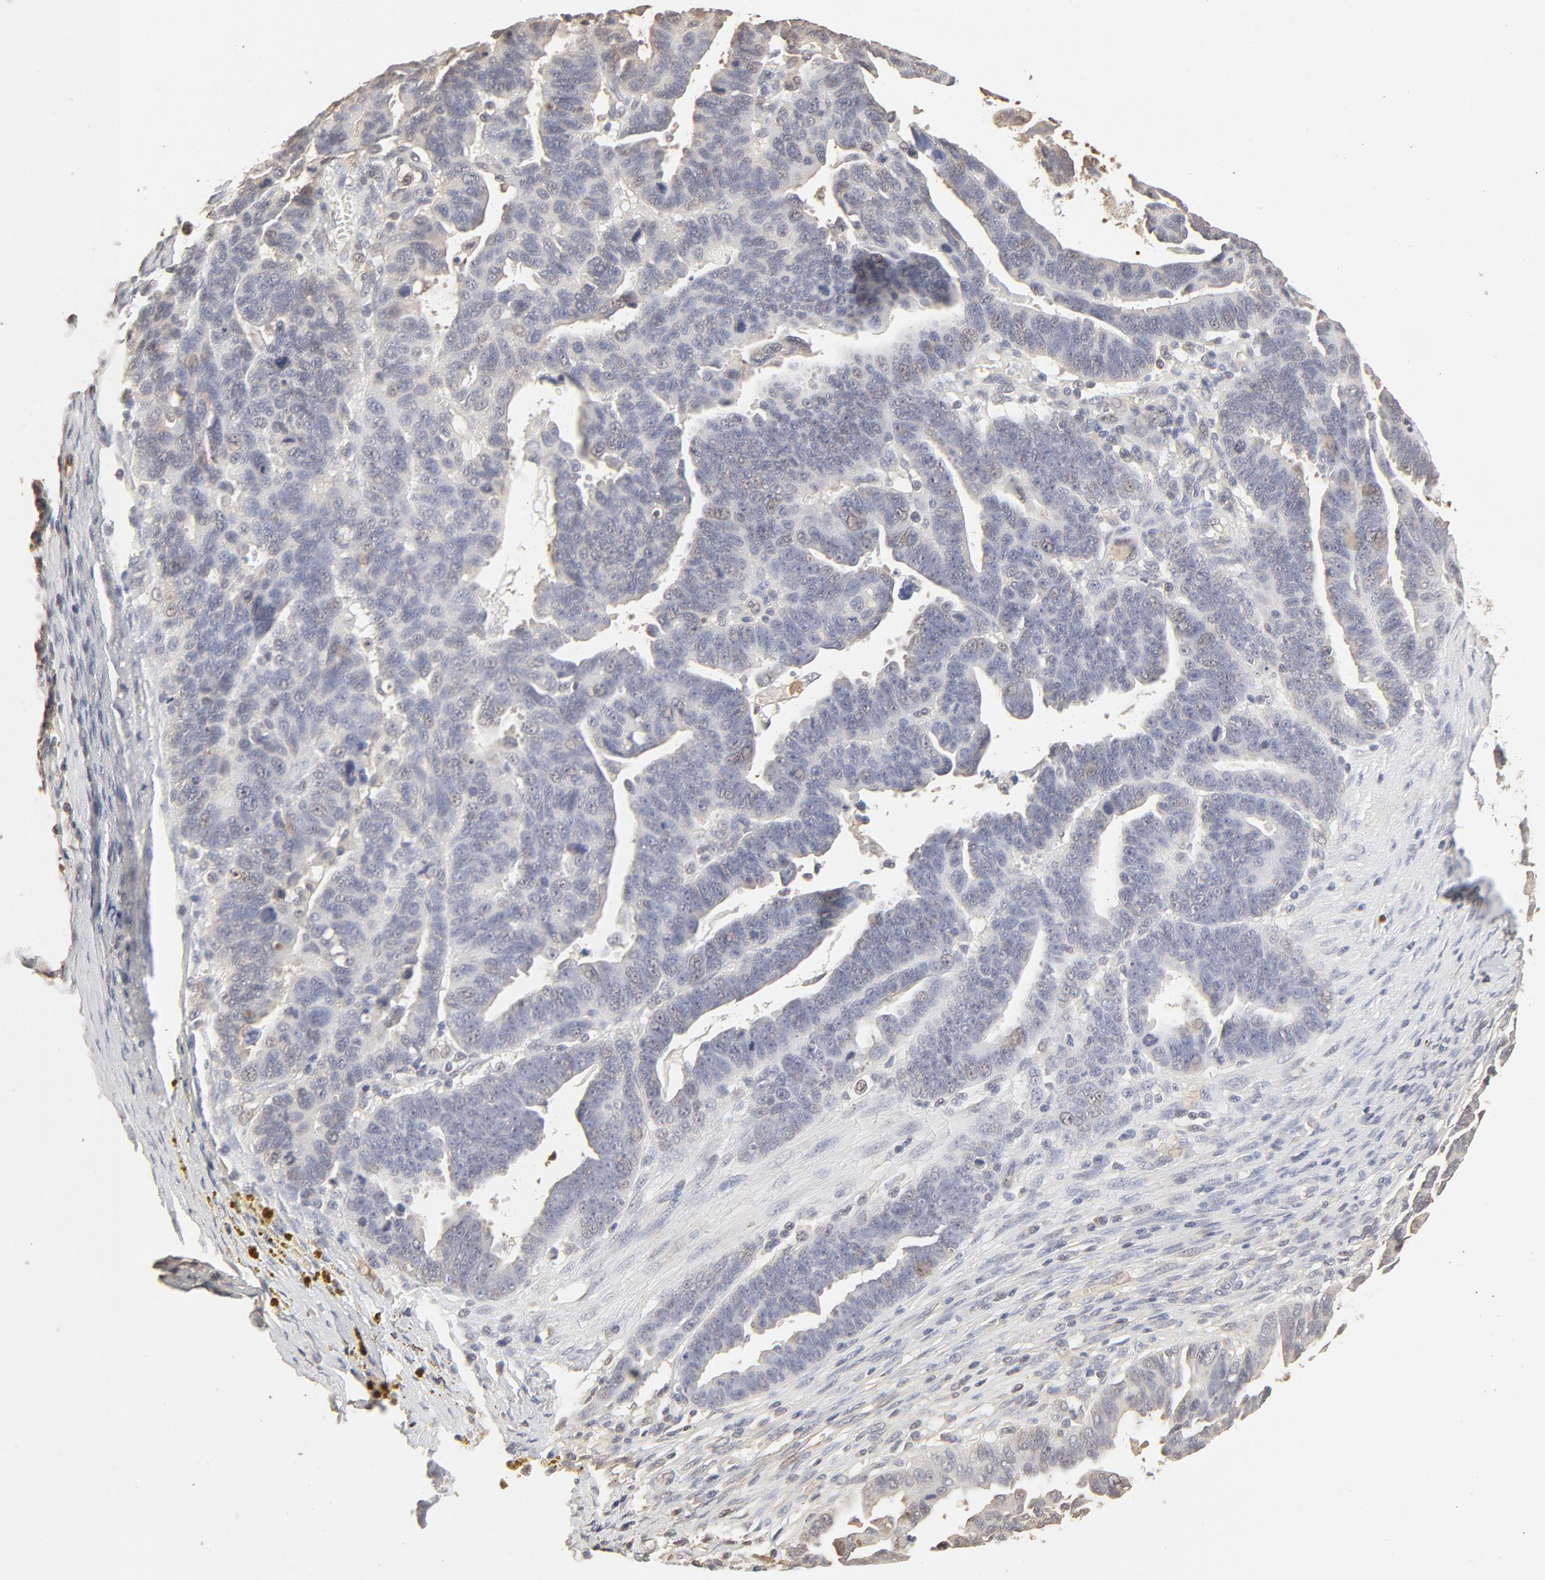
{"staining": {"intensity": "weak", "quantity": "25%-75%", "location": "cytoplasmic/membranous,nuclear"}, "tissue": "ovarian cancer", "cell_type": "Tumor cells", "image_type": "cancer", "snomed": [{"axis": "morphology", "description": "Carcinoma, endometroid"}, {"axis": "morphology", "description": "Cystadenocarcinoma, serous, NOS"}, {"axis": "topography", "description": "Ovary"}], "caption": "Ovarian cancer stained with a brown dye exhibits weak cytoplasmic/membranous and nuclear positive staining in about 25%-75% of tumor cells.", "gene": "PPP2CA", "patient": {"sex": "female", "age": 45}}